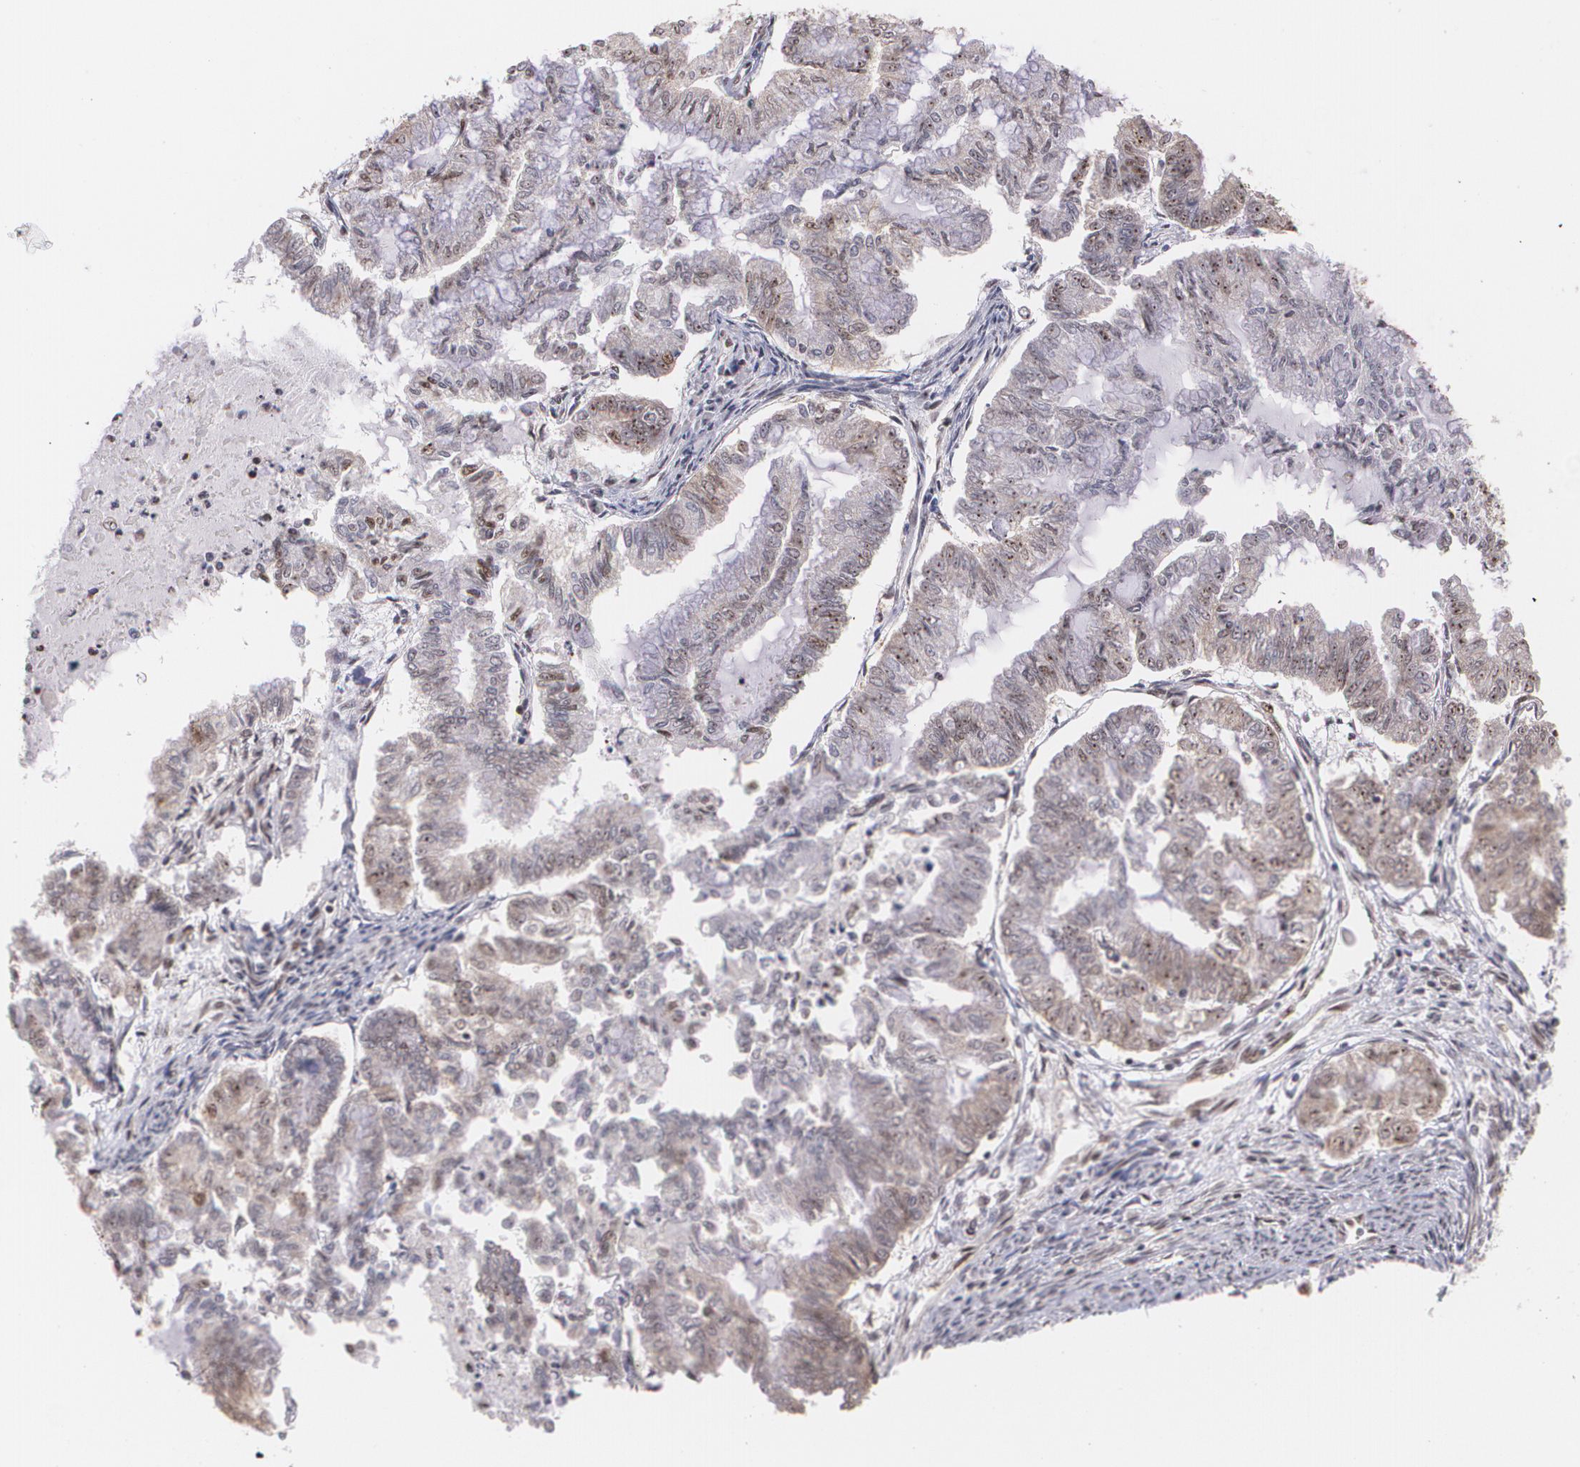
{"staining": {"intensity": "moderate", "quantity": ">75%", "location": "cytoplasmic/membranous,nuclear"}, "tissue": "endometrial cancer", "cell_type": "Tumor cells", "image_type": "cancer", "snomed": [{"axis": "morphology", "description": "Adenocarcinoma, NOS"}, {"axis": "topography", "description": "Endometrium"}], "caption": "About >75% of tumor cells in endometrial cancer reveal moderate cytoplasmic/membranous and nuclear protein positivity as visualized by brown immunohistochemical staining.", "gene": "C6orf15", "patient": {"sex": "female", "age": 79}}